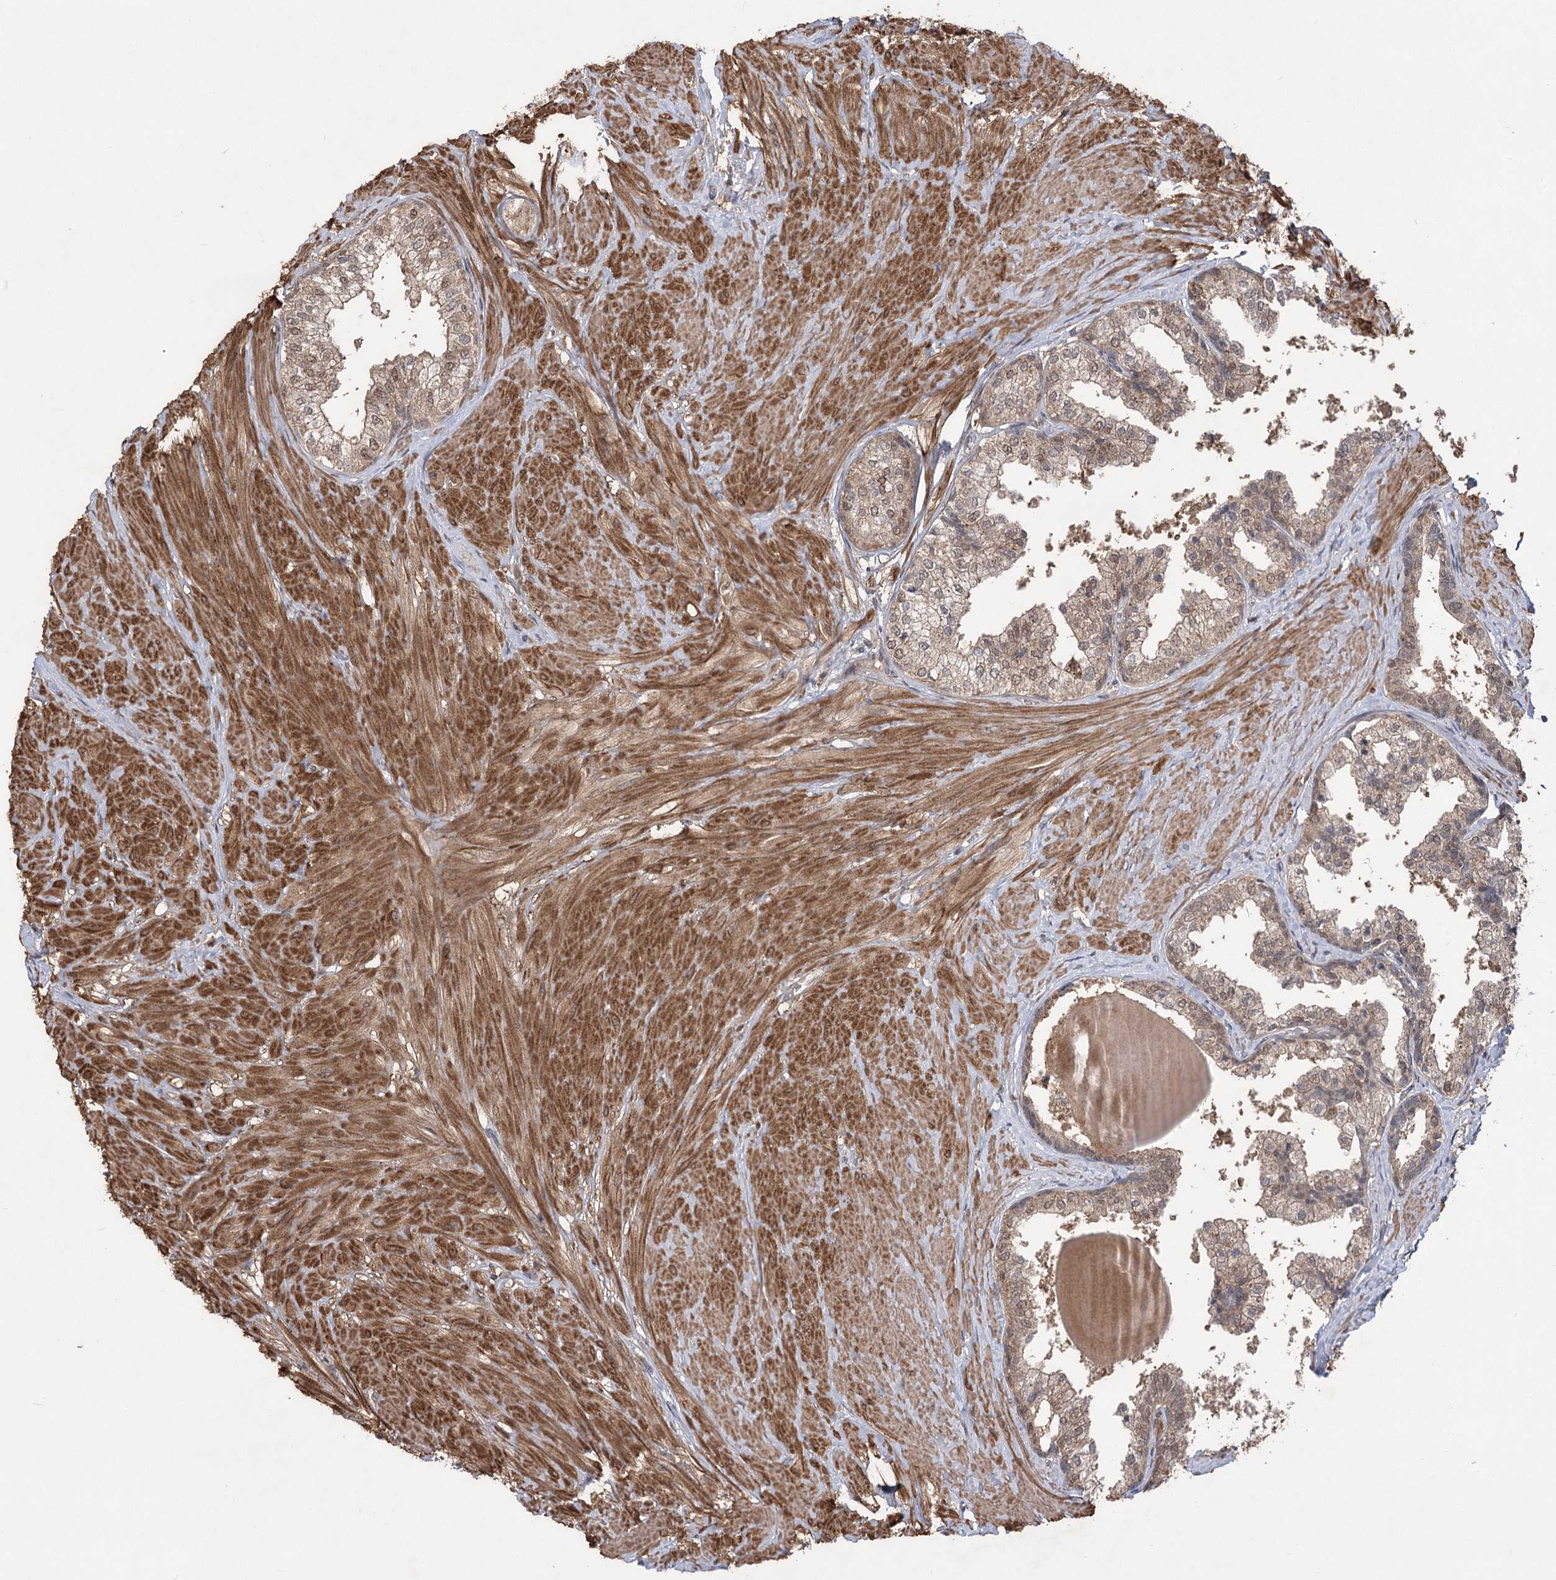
{"staining": {"intensity": "moderate", "quantity": ">75%", "location": "cytoplasmic/membranous,nuclear"}, "tissue": "prostate", "cell_type": "Glandular cells", "image_type": "normal", "snomed": [{"axis": "morphology", "description": "Normal tissue, NOS"}, {"axis": "topography", "description": "Prostate"}], "caption": "Protein analysis of unremarkable prostate reveals moderate cytoplasmic/membranous,nuclear staining in about >75% of glandular cells.", "gene": "TENM2", "patient": {"sex": "male", "age": 48}}